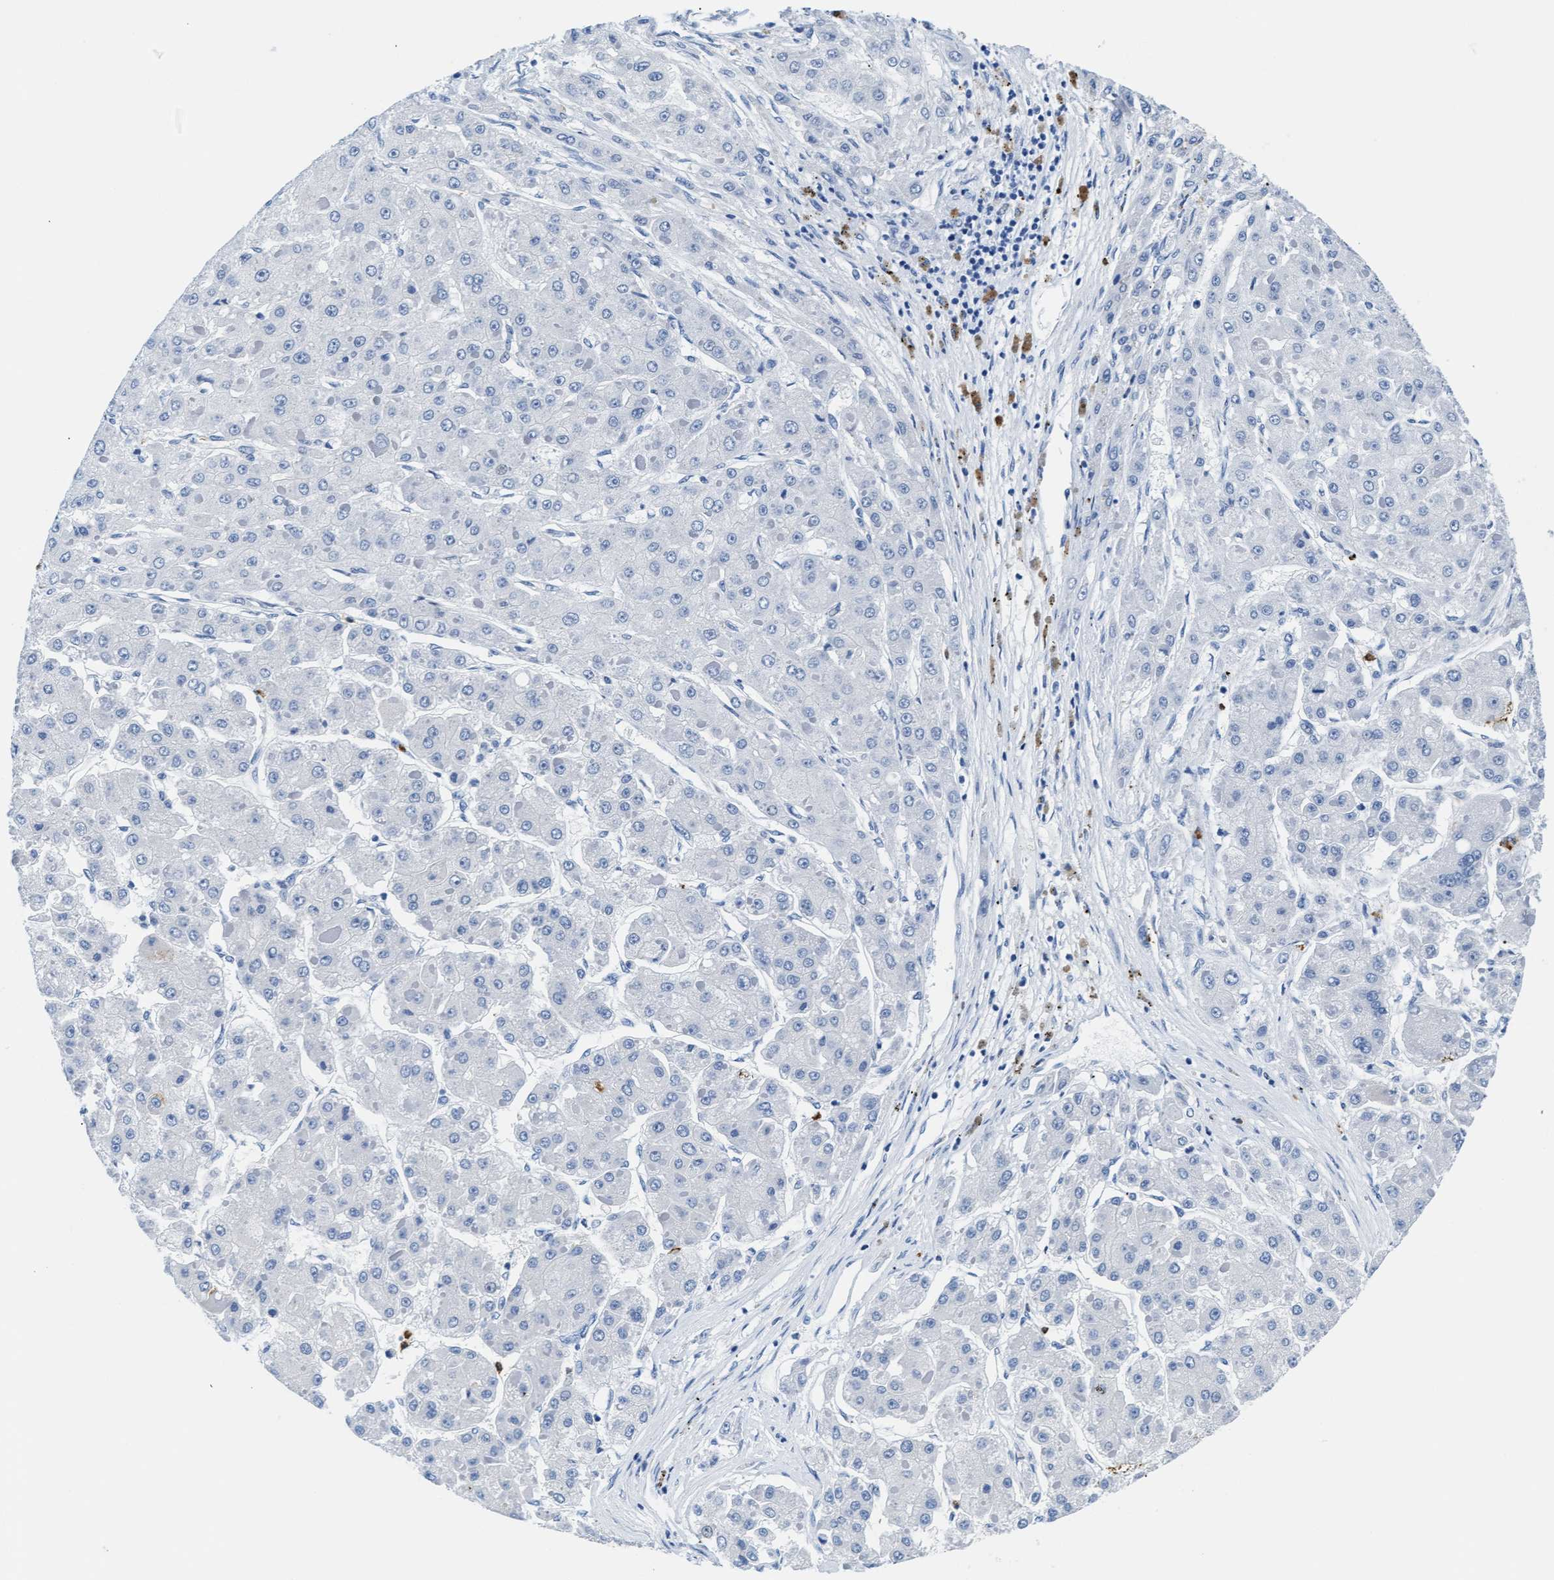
{"staining": {"intensity": "negative", "quantity": "none", "location": "none"}, "tissue": "liver cancer", "cell_type": "Tumor cells", "image_type": "cancer", "snomed": [{"axis": "morphology", "description": "Carcinoma, Hepatocellular, NOS"}, {"axis": "topography", "description": "Liver"}], "caption": "The IHC photomicrograph has no significant positivity in tumor cells of hepatocellular carcinoma (liver) tissue. The staining is performed using DAB brown chromogen with nuclei counter-stained in using hematoxylin.", "gene": "MMP8", "patient": {"sex": "female", "age": 73}}